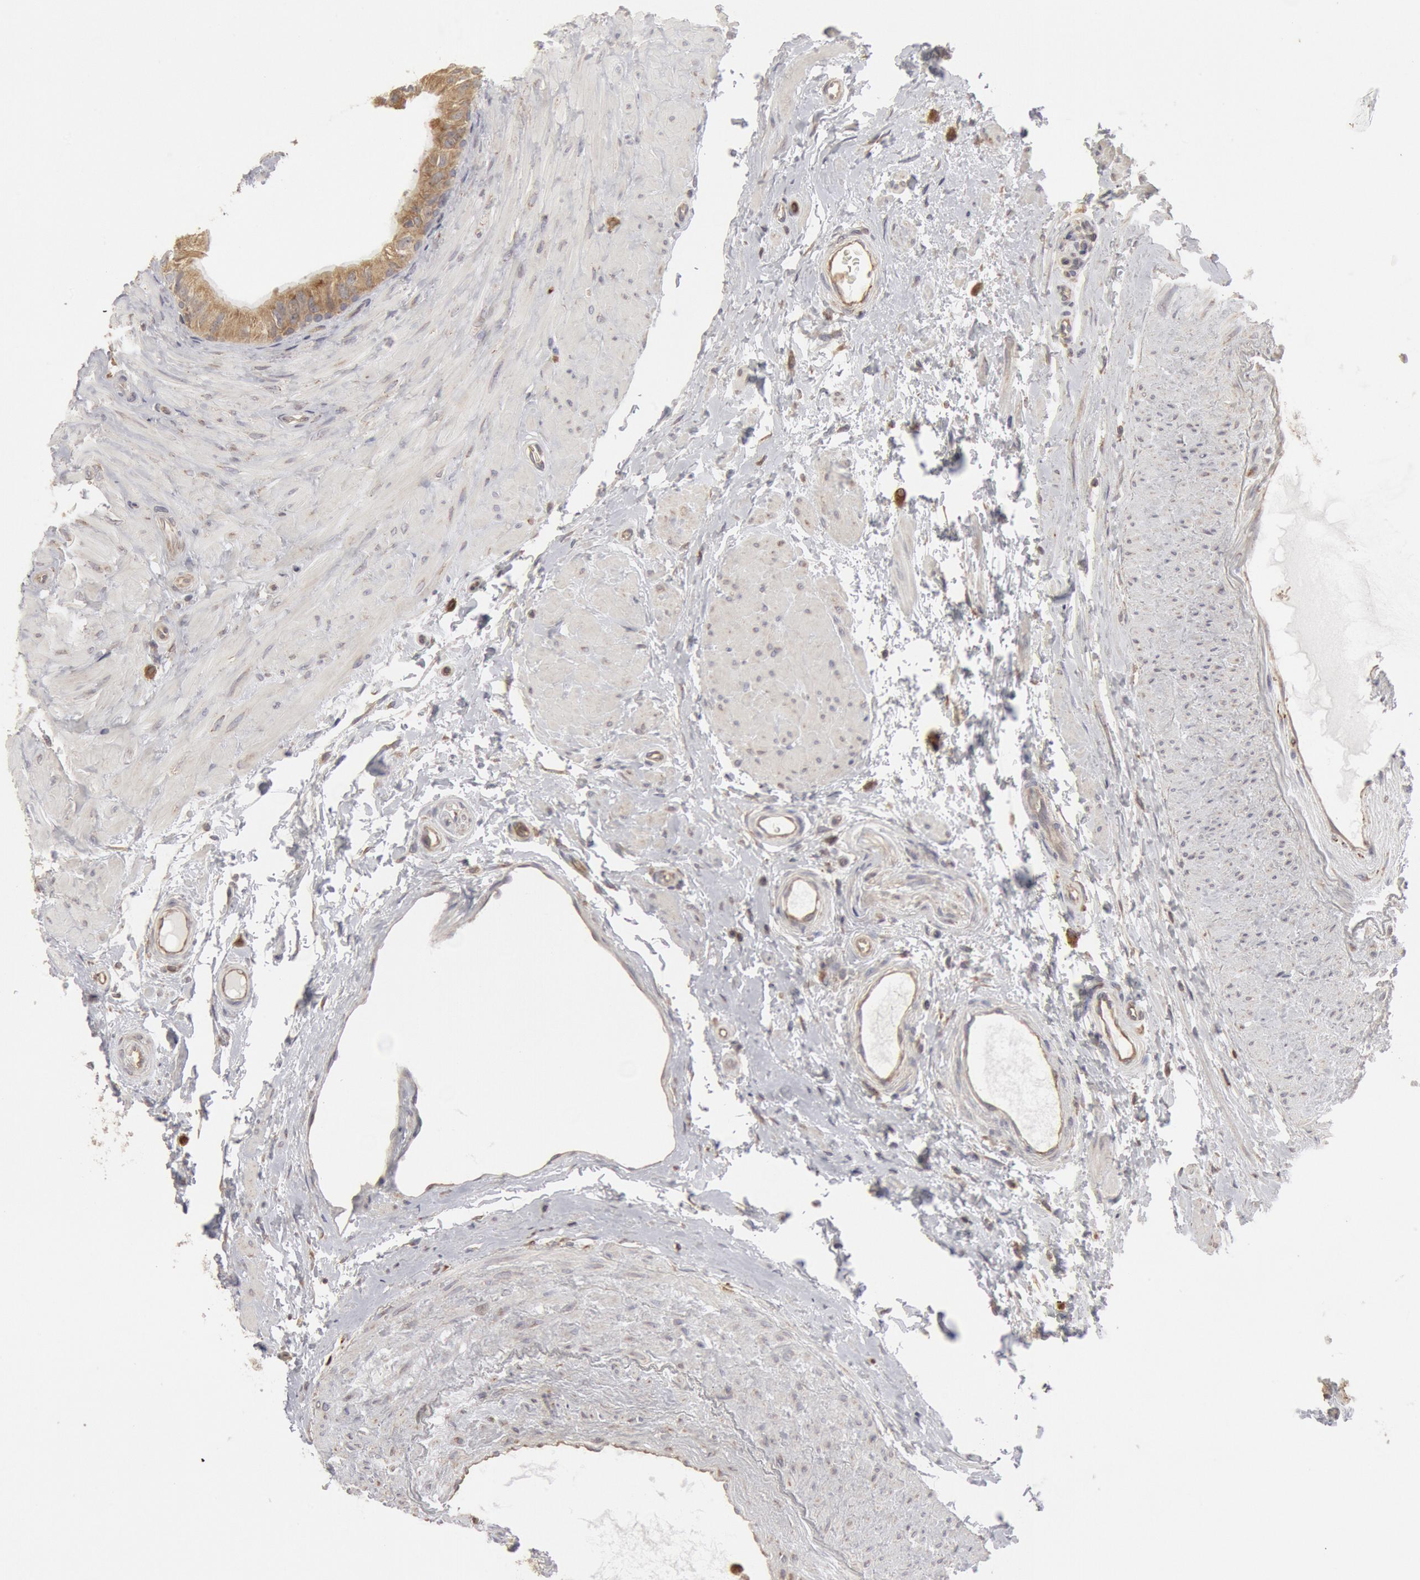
{"staining": {"intensity": "moderate", "quantity": ">75%", "location": "cytoplasmic/membranous"}, "tissue": "epididymis", "cell_type": "Glandular cells", "image_type": "normal", "snomed": [{"axis": "morphology", "description": "Normal tissue, NOS"}, {"axis": "topography", "description": "Epididymis"}], "caption": "A photomicrograph showing moderate cytoplasmic/membranous positivity in approximately >75% of glandular cells in unremarkable epididymis, as visualized by brown immunohistochemical staining.", "gene": "OSBPL8", "patient": {"sex": "male", "age": 68}}